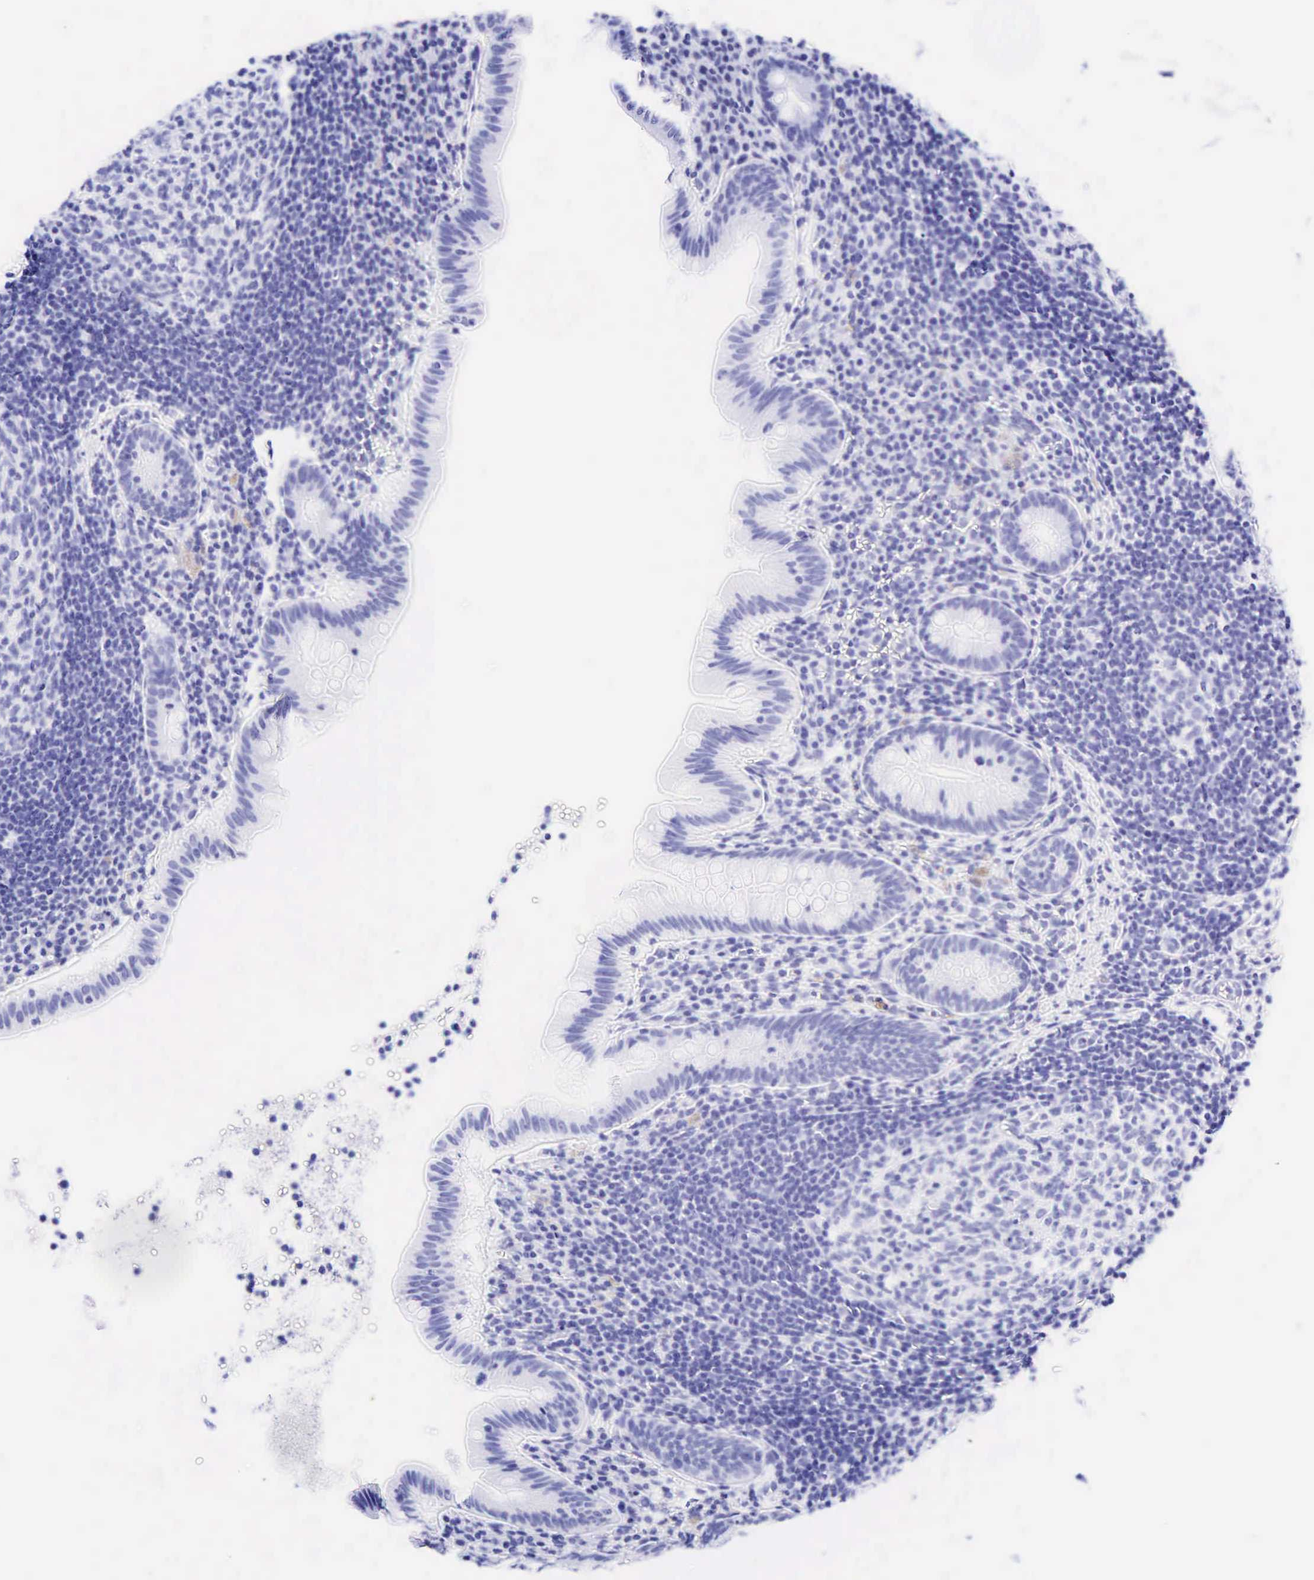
{"staining": {"intensity": "negative", "quantity": "none", "location": "none"}, "tissue": "appendix", "cell_type": "Glandular cells", "image_type": "normal", "snomed": [{"axis": "morphology", "description": "Normal tissue, NOS"}, {"axis": "topography", "description": "Appendix"}], "caption": "IHC histopathology image of normal appendix: appendix stained with DAB shows no significant protein staining in glandular cells. (DAB immunohistochemistry (IHC), high magnification).", "gene": "CD99", "patient": {"sex": "female", "age": 34}}